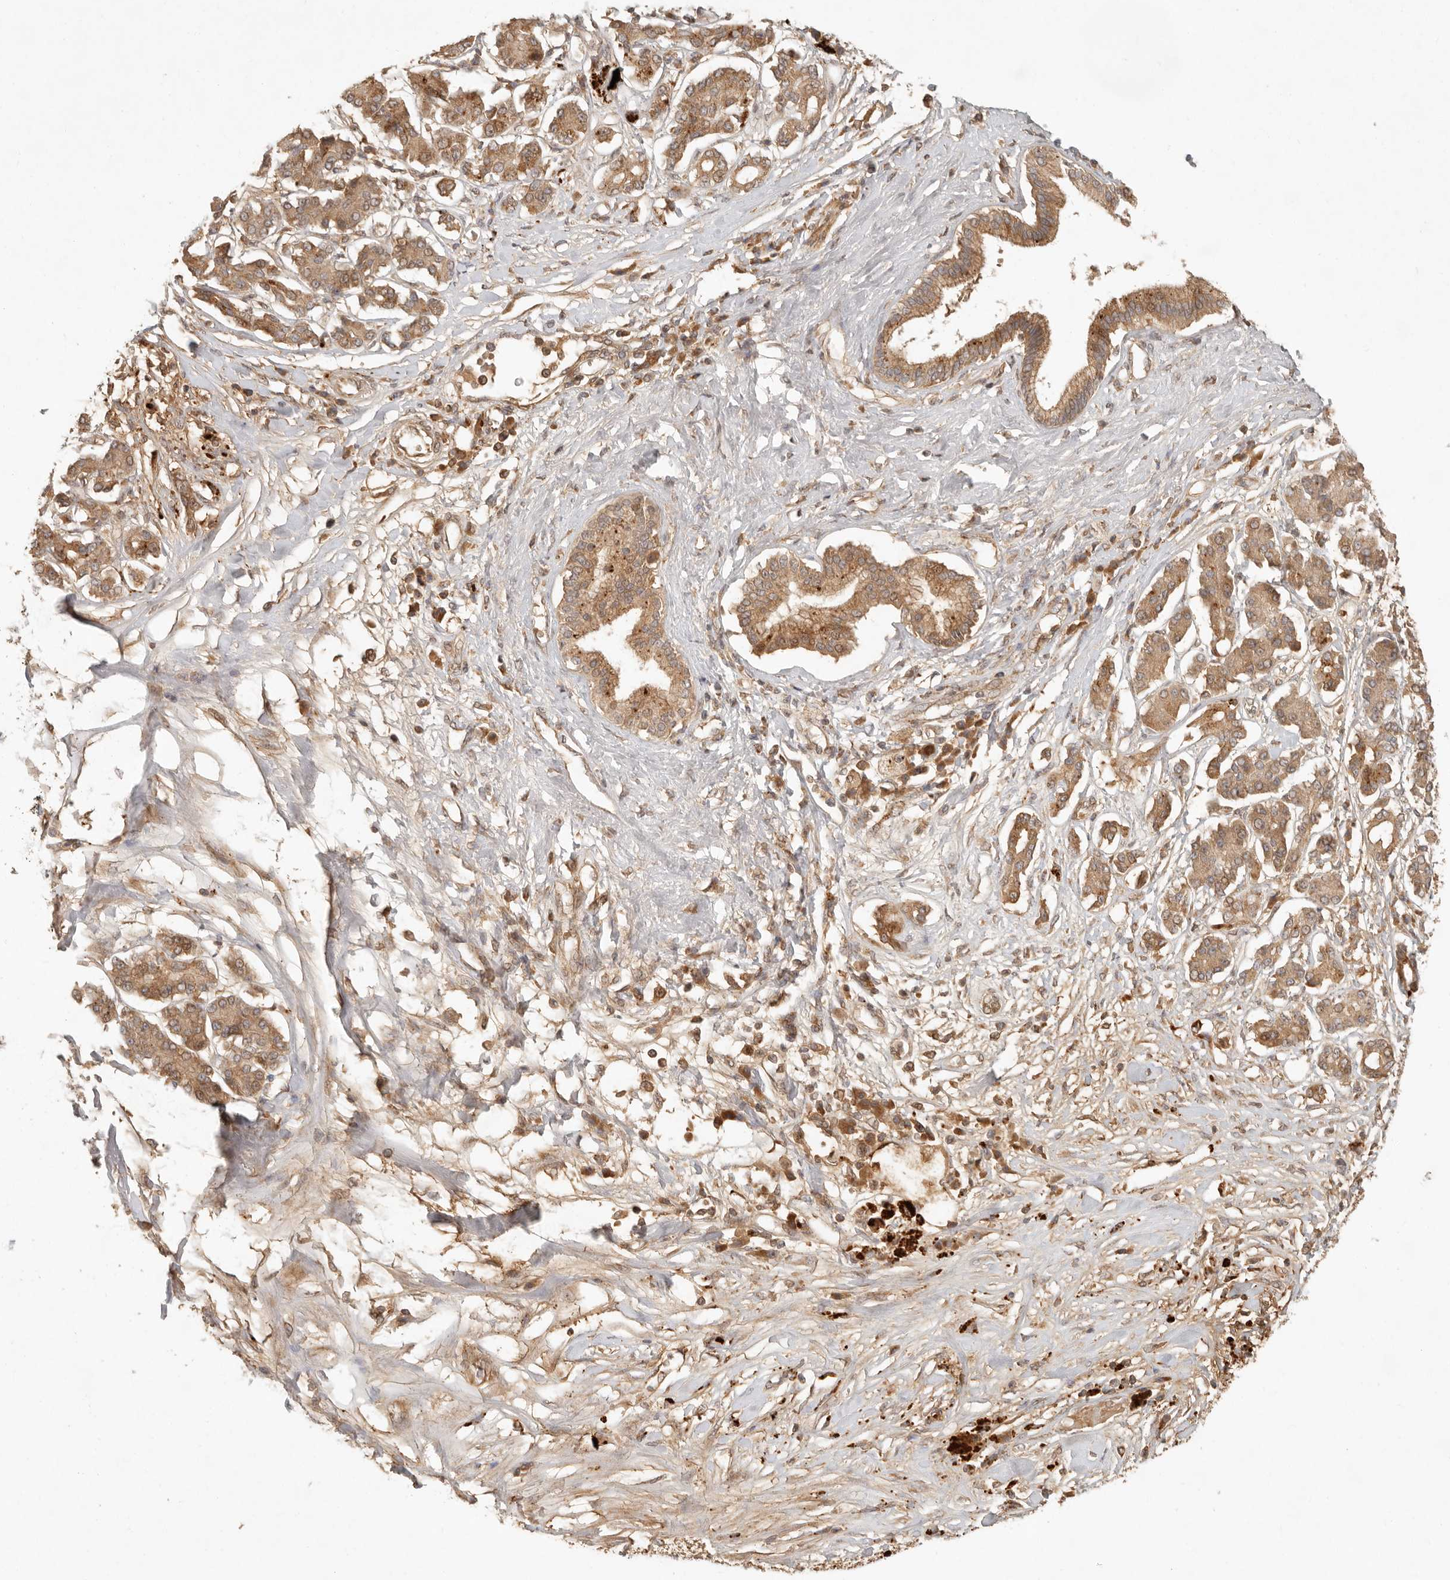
{"staining": {"intensity": "moderate", "quantity": ">75%", "location": "cytoplasmic/membranous"}, "tissue": "pancreatic cancer", "cell_type": "Tumor cells", "image_type": "cancer", "snomed": [{"axis": "morphology", "description": "Adenocarcinoma, NOS"}, {"axis": "topography", "description": "Pancreas"}], "caption": "Tumor cells demonstrate moderate cytoplasmic/membranous staining in approximately >75% of cells in pancreatic cancer.", "gene": "ANKRD61", "patient": {"sex": "female", "age": 56}}